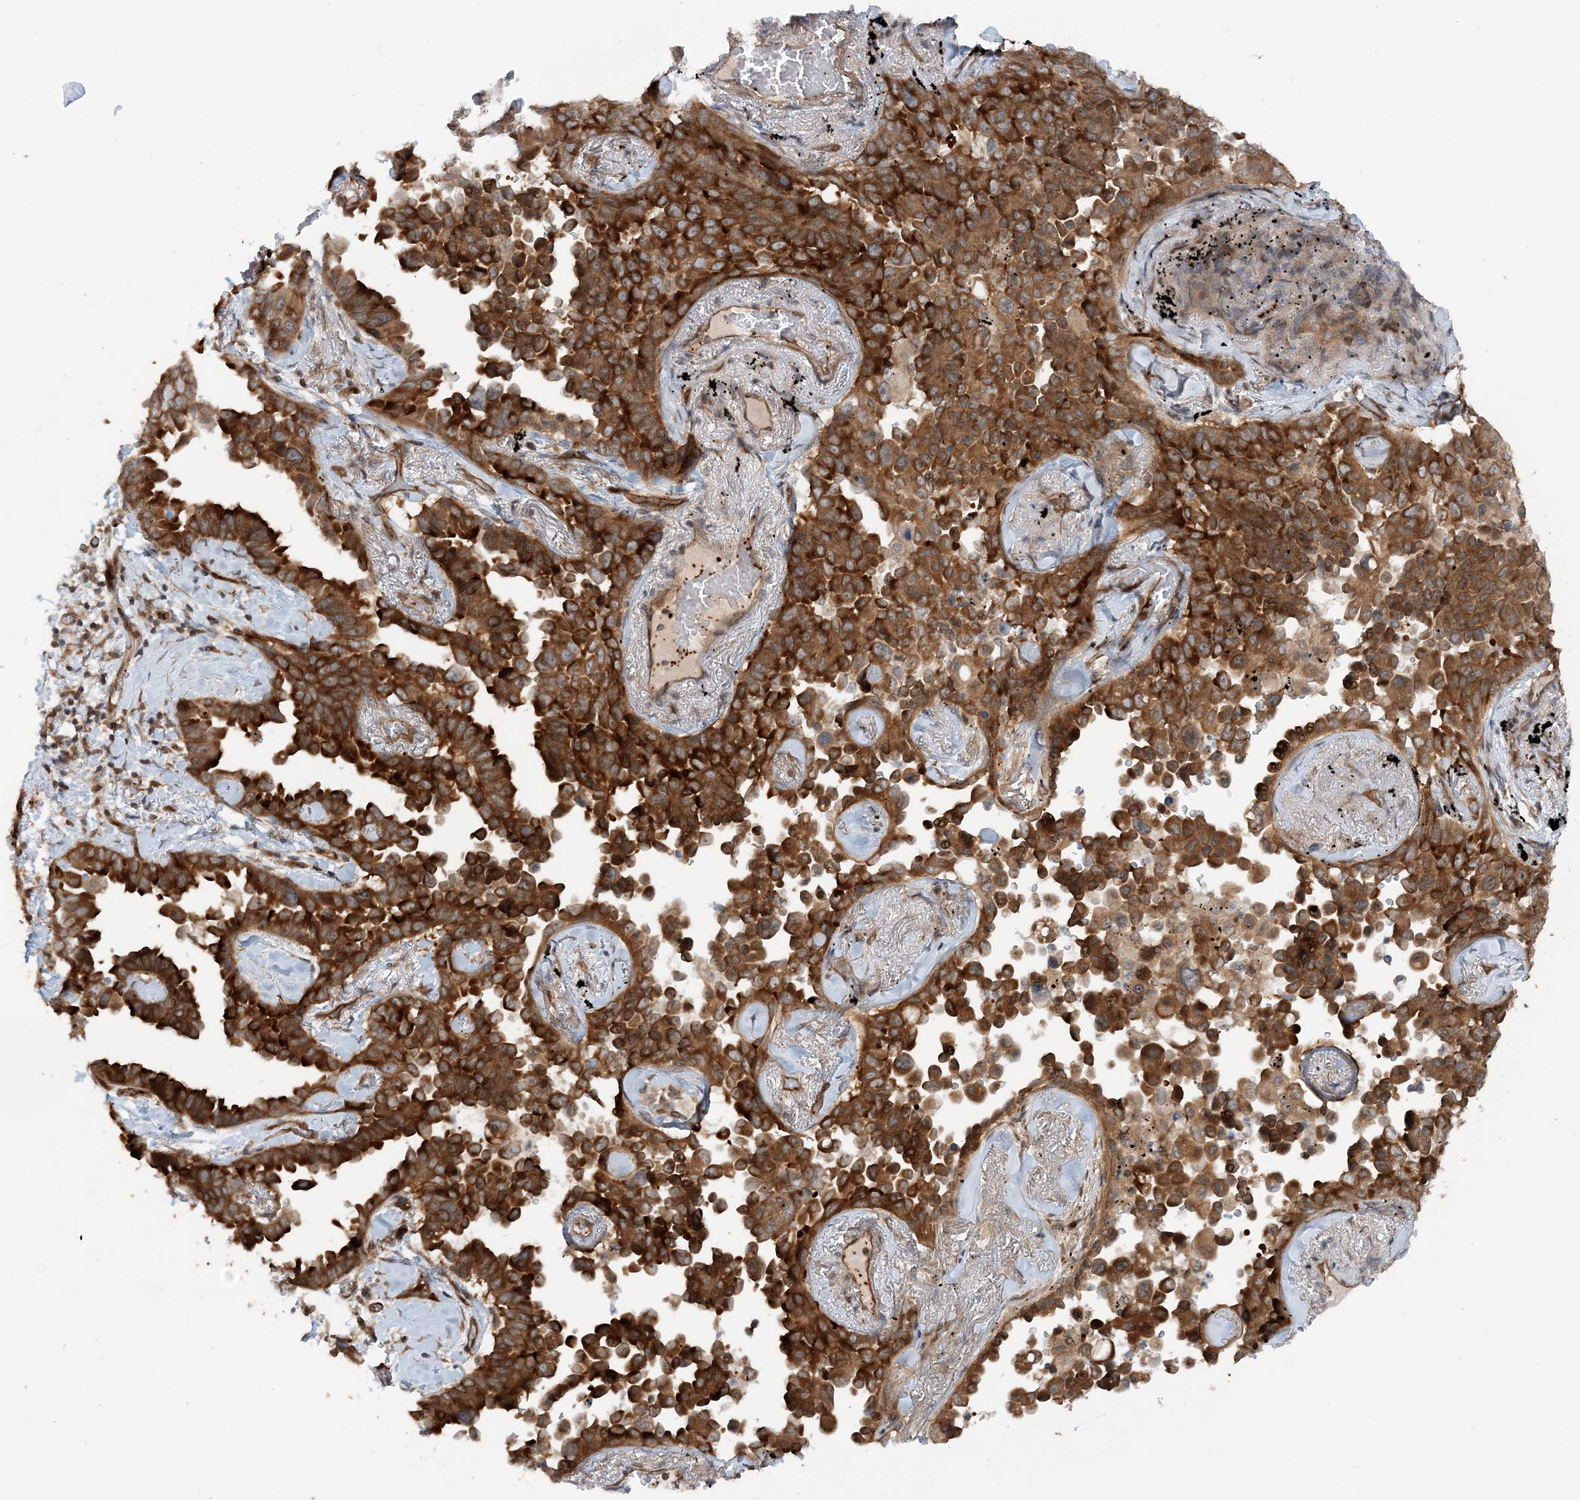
{"staining": {"intensity": "strong", "quantity": ">75%", "location": "cytoplasmic/membranous"}, "tissue": "lung cancer", "cell_type": "Tumor cells", "image_type": "cancer", "snomed": [{"axis": "morphology", "description": "Adenocarcinoma, NOS"}, {"axis": "topography", "description": "Lung"}], "caption": "Adenocarcinoma (lung) was stained to show a protein in brown. There is high levels of strong cytoplasmic/membranous expression in about >75% of tumor cells.", "gene": "GEMIN5", "patient": {"sex": "female", "age": 67}}